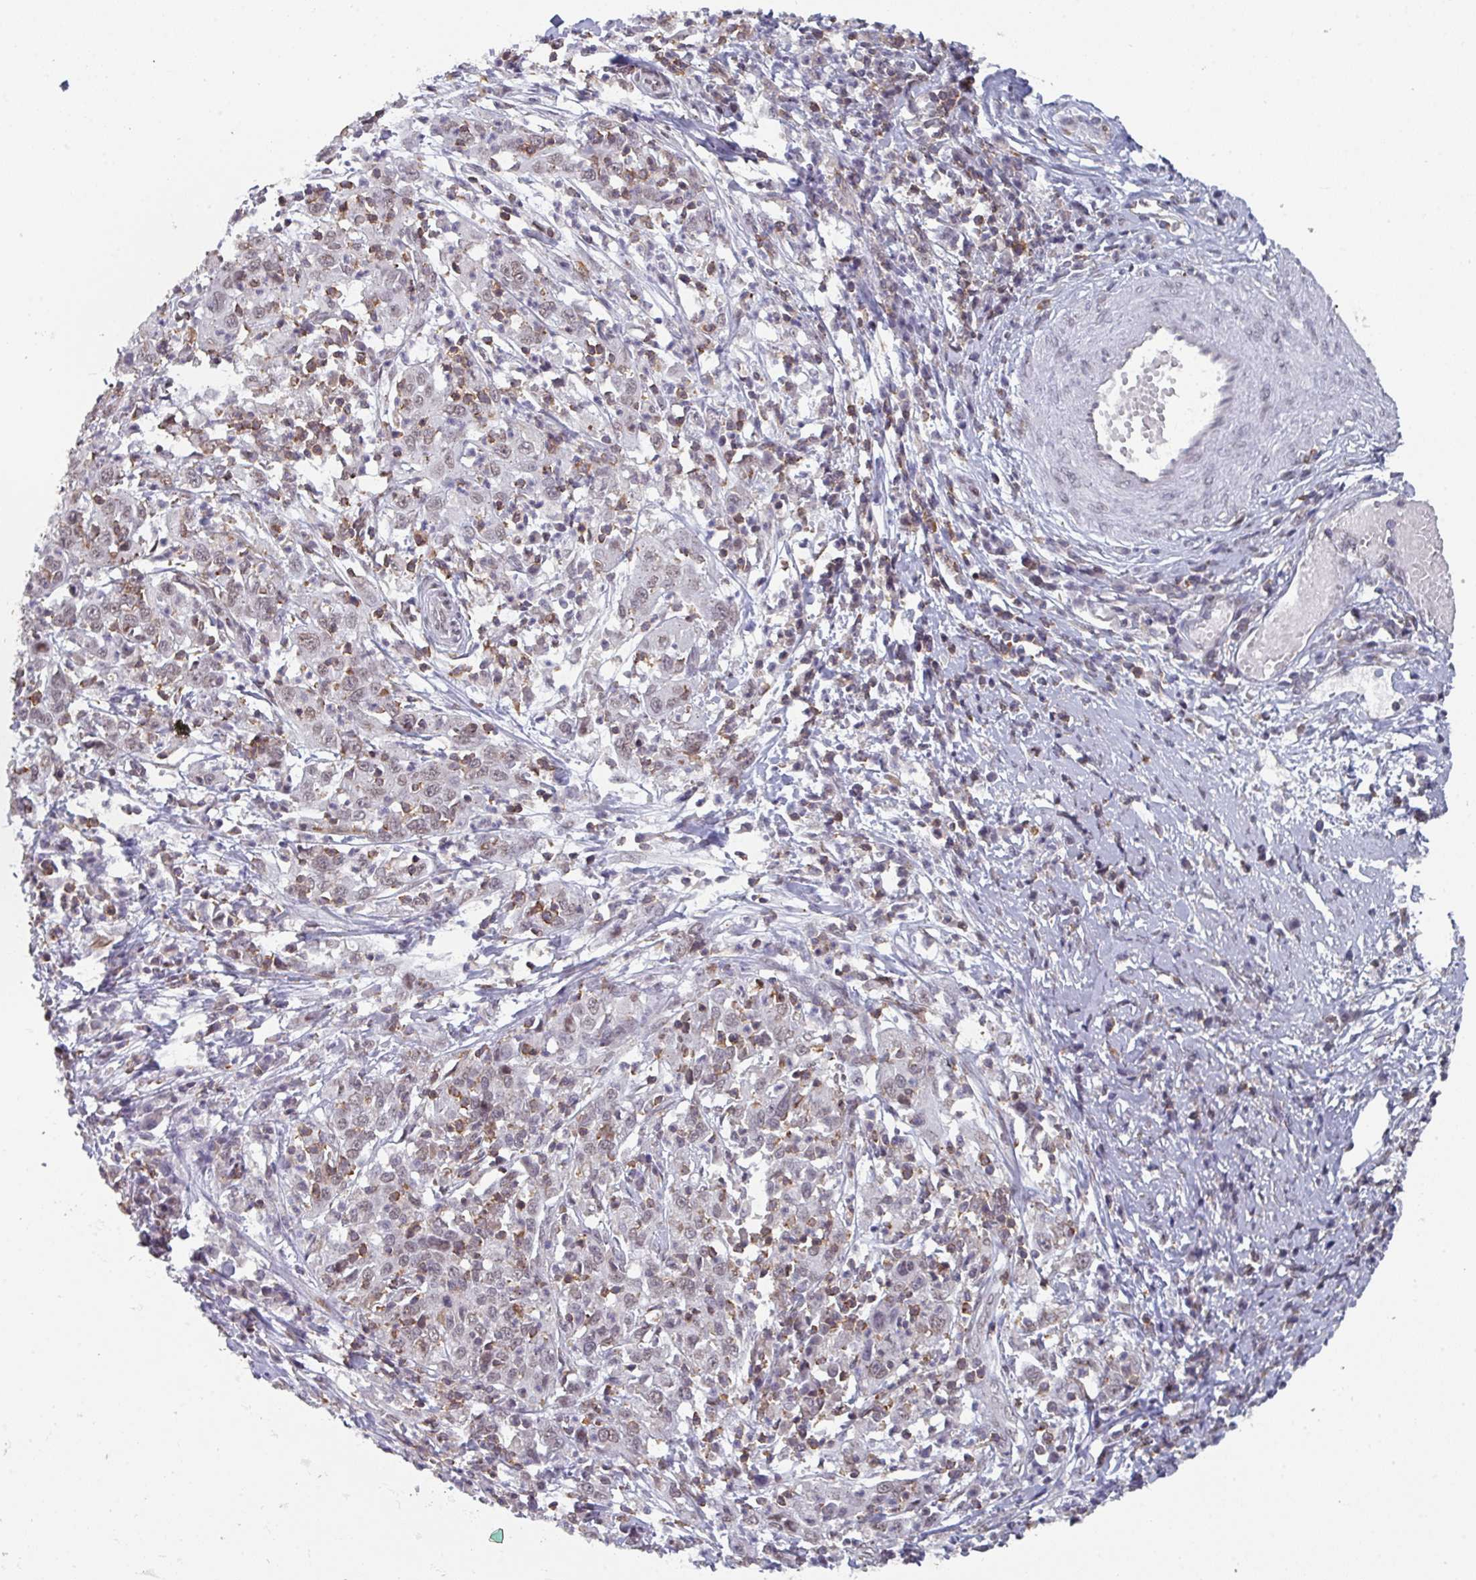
{"staining": {"intensity": "weak", "quantity": "<25%", "location": "nuclear"}, "tissue": "cervical cancer", "cell_type": "Tumor cells", "image_type": "cancer", "snomed": [{"axis": "morphology", "description": "Squamous cell carcinoma, NOS"}, {"axis": "topography", "description": "Cervix"}], "caption": "Immunohistochemistry image of neoplastic tissue: human cervical cancer stained with DAB (3,3'-diaminobenzidine) displays no significant protein expression in tumor cells.", "gene": "RASAL3", "patient": {"sex": "female", "age": 46}}